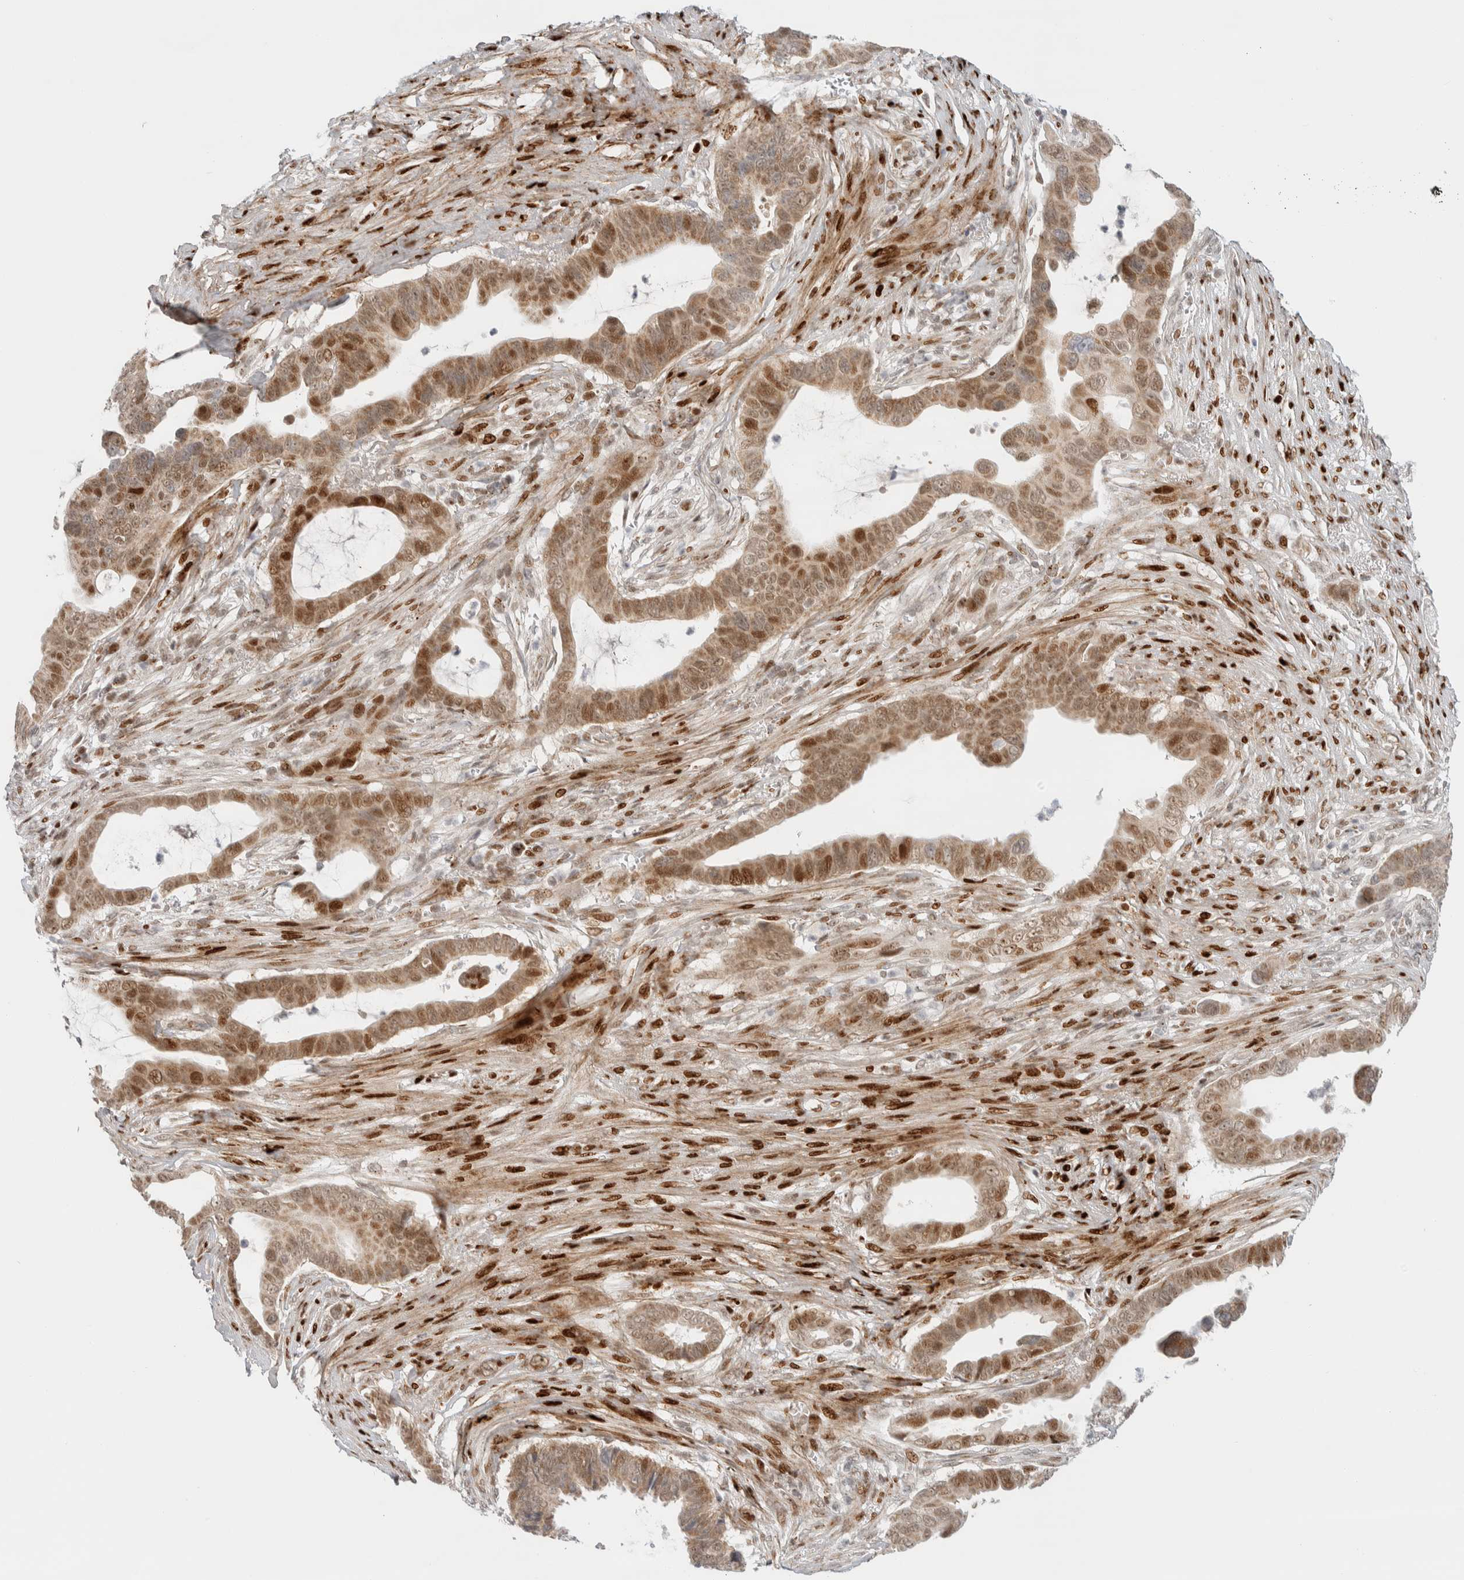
{"staining": {"intensity": "moderate", "quantity": ">75%", "location": "cytoplasmic/membranous,nuclear"}, "tissue": "pancreatic cancer", "cell_type": "Tumor cells", "image_type": "cancer", "snomed": [{"axis": "morphology", "description": "Adenocarcinoma, NOS"}, {"axis": "topography", "description": "Pancreas"}], "caption": "A histopathology image of human adenocarcinoma (pancreatic) stained for a protein exhibits moderate cytoplasmic/membranous and nuclear brown staining in tumor cells.", "gene": "TSPAN32", "patient": {"sex": "female", "age": 72}}